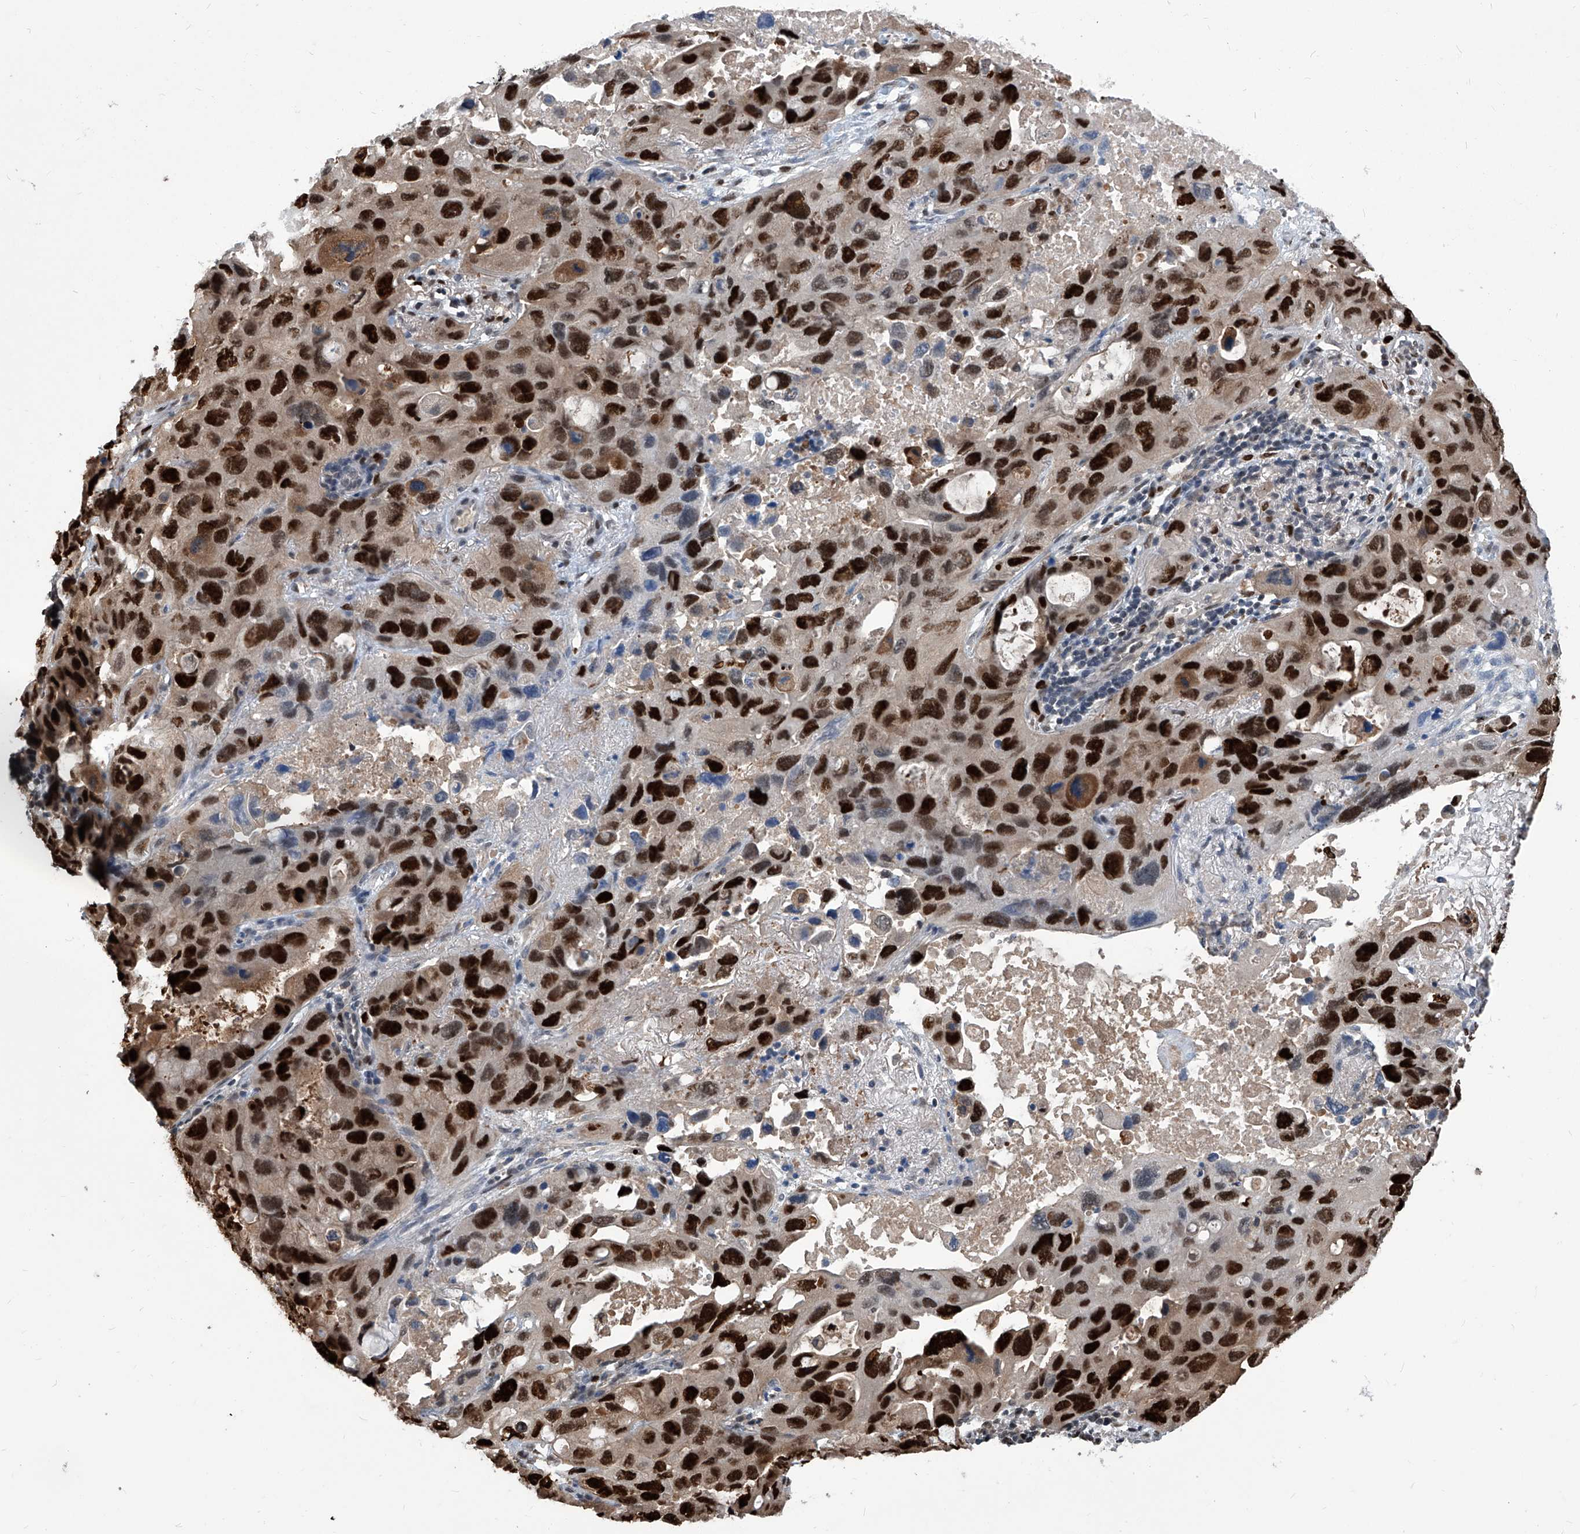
{"staining": {"intensity": "strong", "quantity": ">75%", "location": "nuclear"}, "tissue": "lung cancer", "cell_type": "Tumor cells", "image_type": "cancer", "snomed": [{"axis": "morphology", "description": "Squamous cell carcinoma, NOS"}, {"axis": "topography", "description": "Lung"}], "caption": "A brown stain labels strong nuclear expression of a protein in lung squamous cell carcinoma tumor cells.", "gene": "PCNA", "patient": {"sex": "female", "age": 73}}